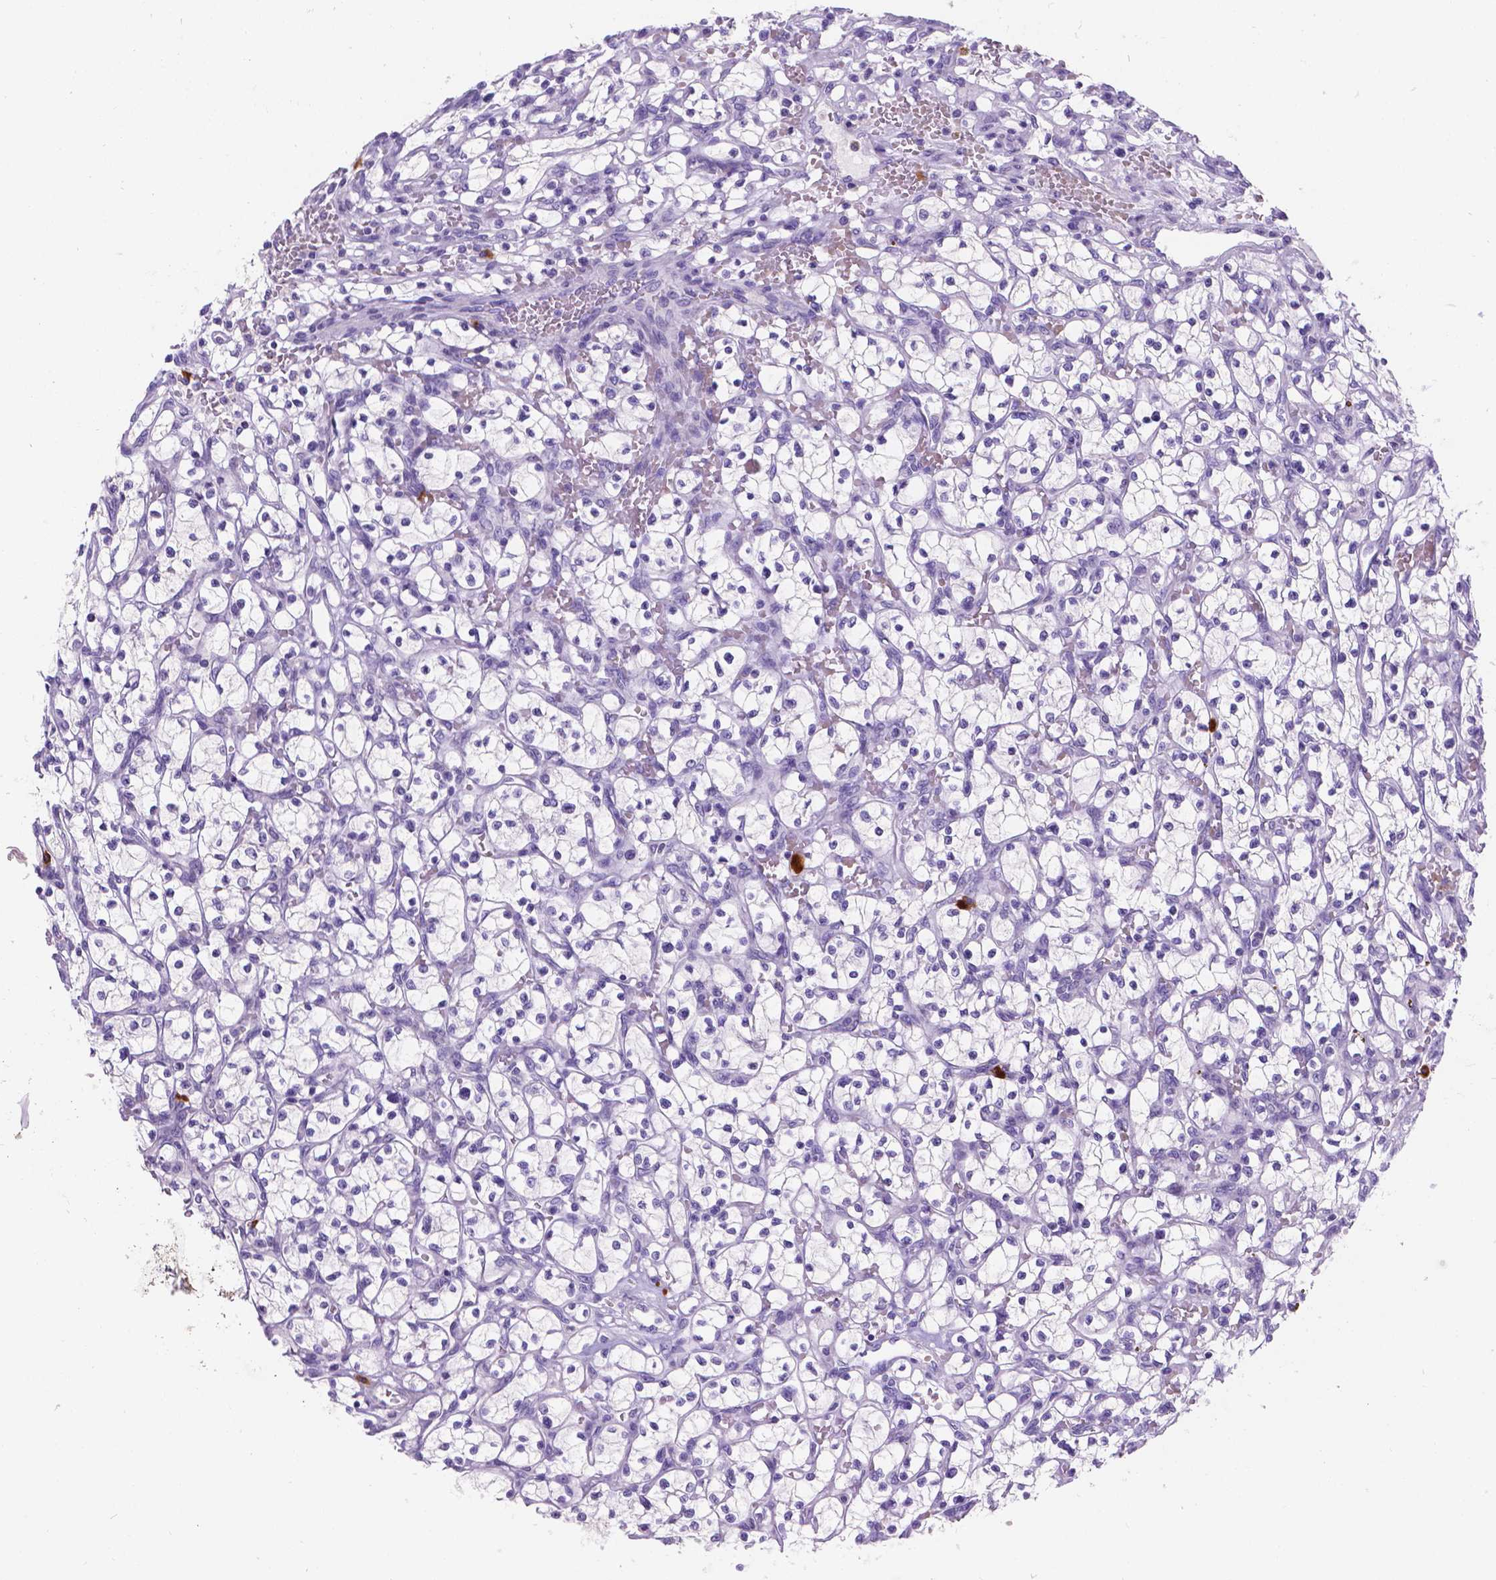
{"staining": {"intensity": "negative", "quantity": "none", "location": "none"}, "tissue": "renal cancer", "cell_type": "Tumor cells", "image_type": "cancer", "snomed": [{"axis": "morphology", "description": "Adenocarcinoma, NOS"}, {"axis": "topography", "description": "Kidney"}], "caption": "This is a image of IHC staining of renal adenocarcinoma, which shows no positivity in tumor cells.", "gene": "GNRHR", "patient": {"sex": "female", "age": 64}}